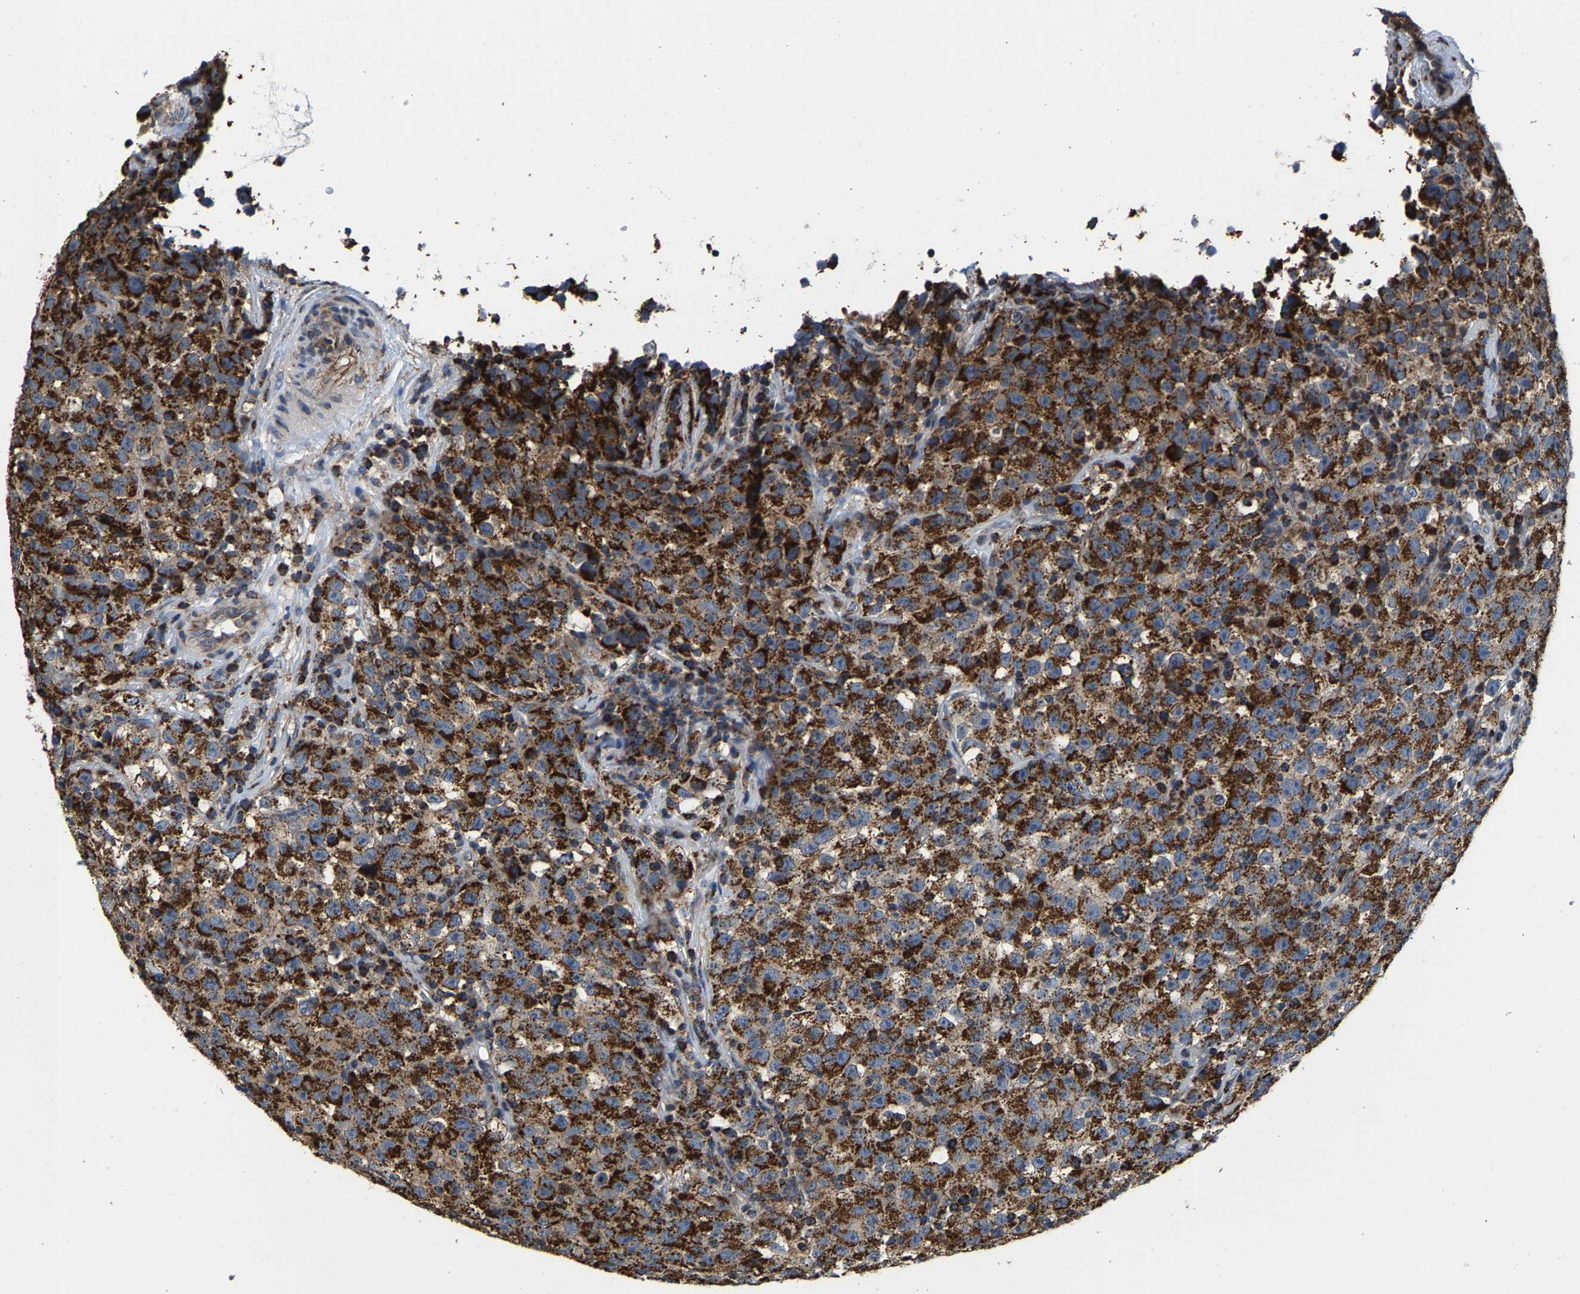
{"staining": {"intensity": "strong", "quantity": ">75%", "location": "cytoplasmic/membranous"}, "tissue": "testis cancer", "cell_type": "Tumor cells", "image_type": "cancer", "snomed": [{"axis": "morphology", "description": "Seminoma, NOS"}, {"axis": "topography", "description": "Testis"}], "caption": "The micrograph displays staining of seminoma (testis), revealing strong cytoplasmic/membranous protein expression (brown color) within tumor cells. The staining was performed using DAB (3,3'-diaminobenzidine), with brown indicating positive protein expression. Nuclei are stained blue with hematoxylin.", "gene": "SHMT2", "patient": {"sex": "male", "age": 22}}